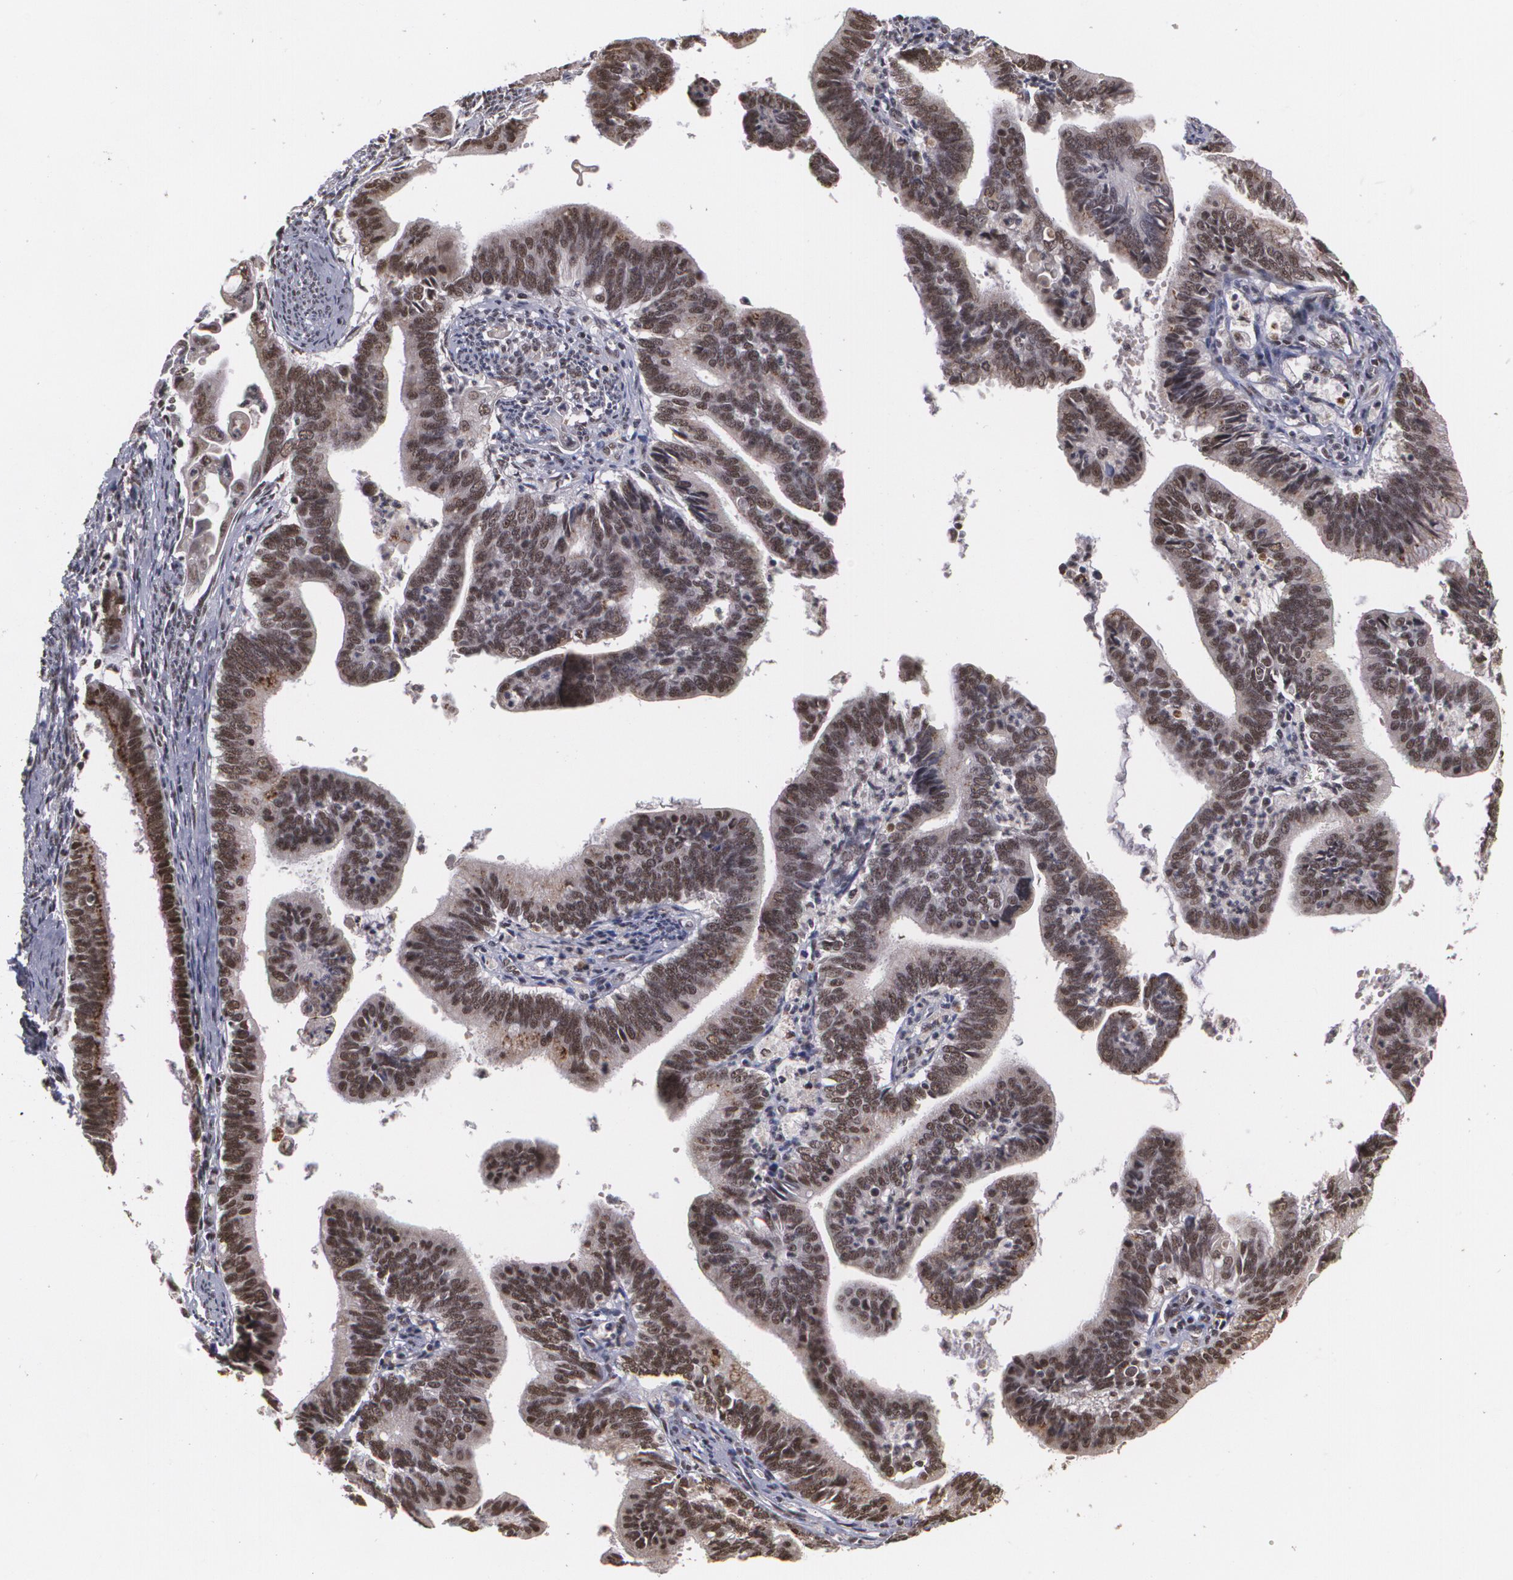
{"staining": {"intensity": "strong", "quantity": ">75%", "location": "nuclear"}, "tissue": "cervical cancer", "cell_type": "Tumor cells", "image_type": "cancer", "snomed": [{"axis": "morphology", "description": "Adenocarcinoma, NOS"}, {"axis": "topography", "description": "Cervix"}], "caption": "Immunohistochemical staining of human cervical cancer (adenocarcinoma) shows high levels of strong nuclear protein staining in approximately >75% of tumor cells.", "gene": "RXRB", "patient": {"sex": "female", "age": 47}}